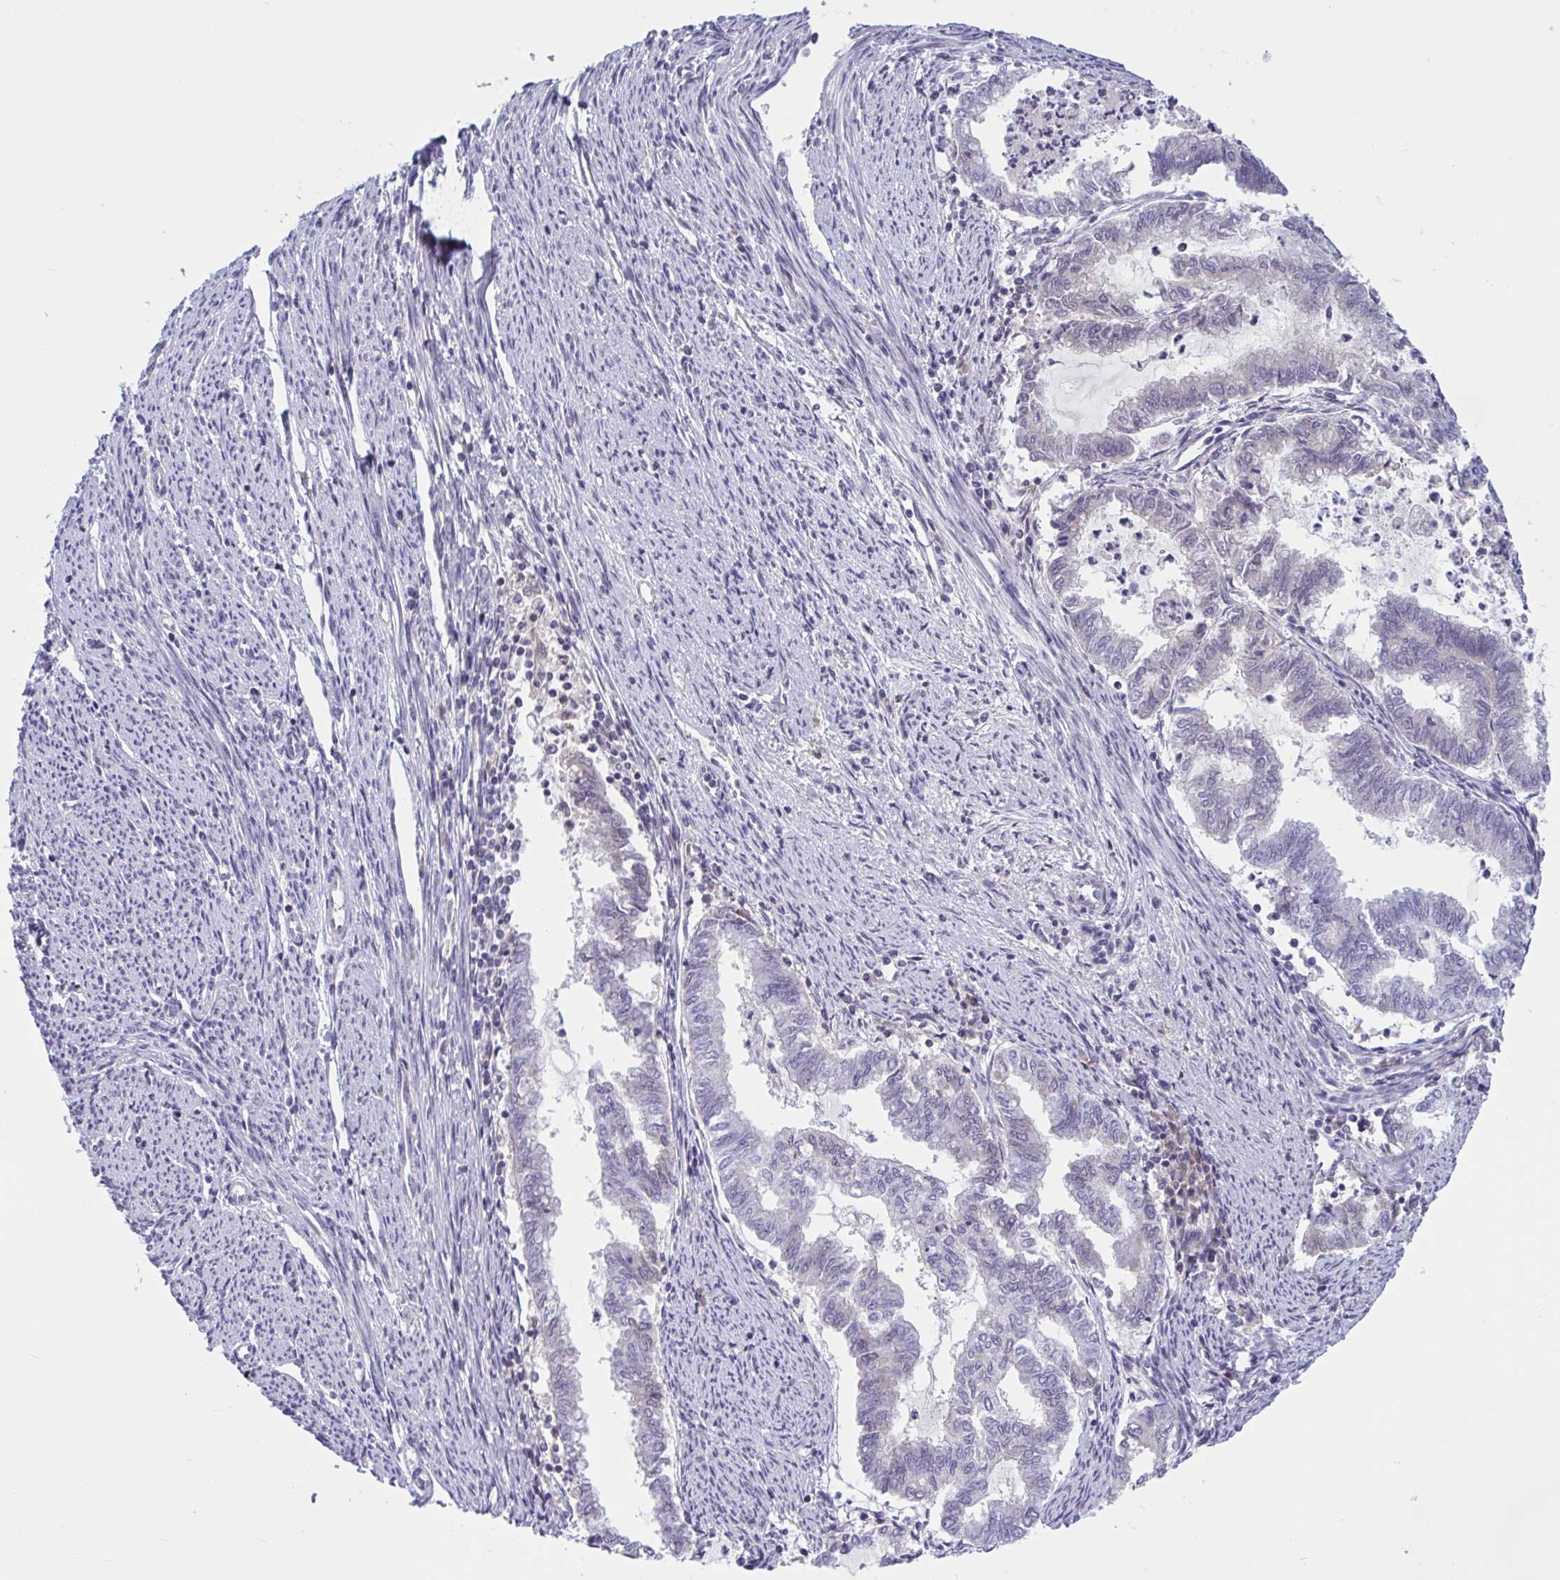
{"staining": {"intensity": "negative", "quantity": "none", "location": "none"}, "tissue": "endometrial cancer", "cell_type": "Tumor cells", "image_type": "cancer", "snomed": [{"axis": "morphology", "description": "Adenocarcinoma, NOS"}, {"axis": "topography", "description": "Endometrium"}], "caption": "Histopathology image shows no significant protein expression in tumor cells of endometrial adenocarcinoma.", "gene": "TTC7B", "patient": {"sex": "female", "age": 79}}